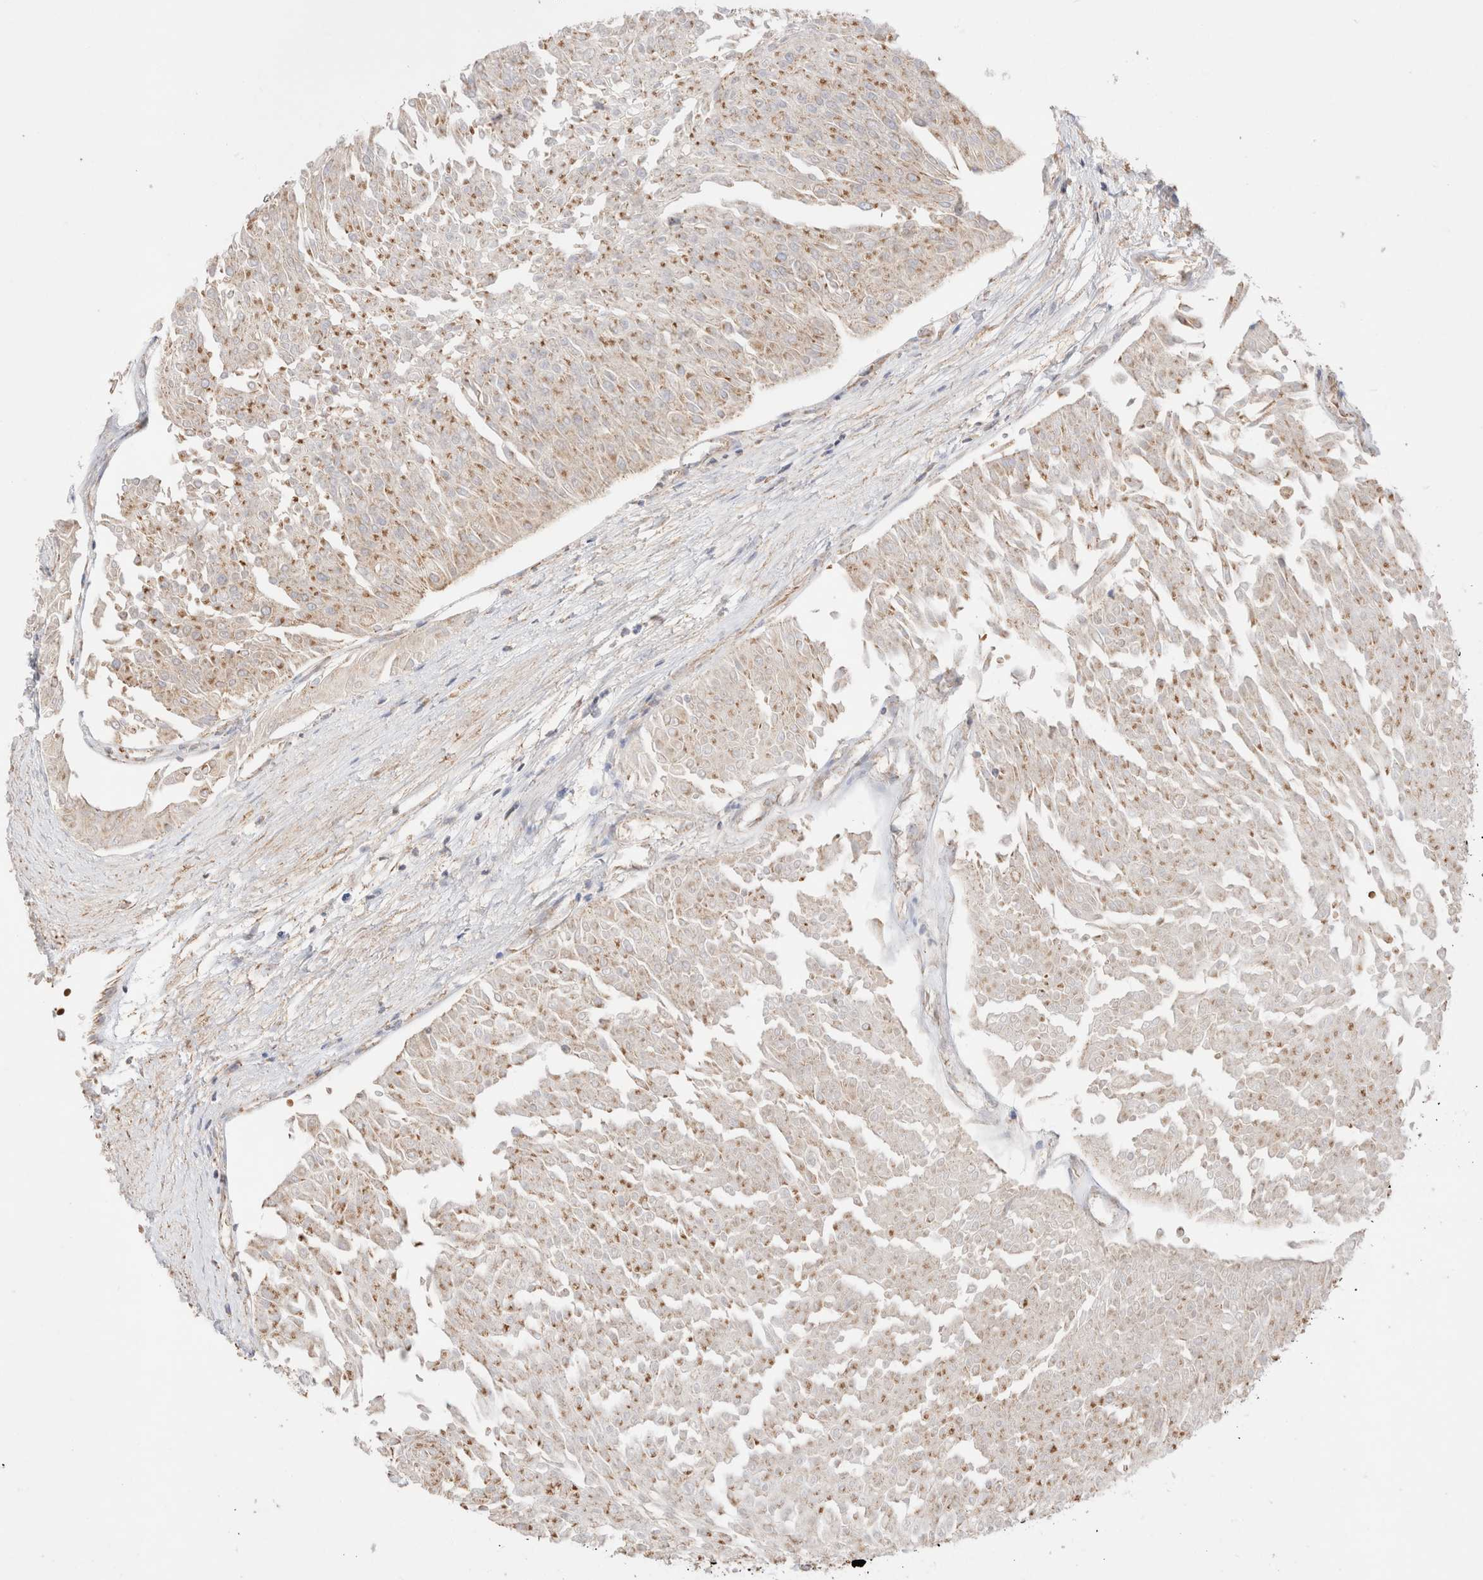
{"staining": {"intensity": "weak", "quantity": "25%-75%", "location": "cytoplasmic/membranous"}, "tissue": "urothelial cancer", "cell_type": "Tumor cells", "image_type": "cancer", "snomed": [{"axis": "morphology", "description": "Urothelial carcinoma, Low grade"}, {"axis": "topography", "description": "Urinary bladder"}], "caption": "Urothelial cancer stained for a protein exhibits weak cytoplasmic/membranous positivity in tumor cells.", "gene": "TMPPE", "patient": {"sex": "male", "age": 67}}